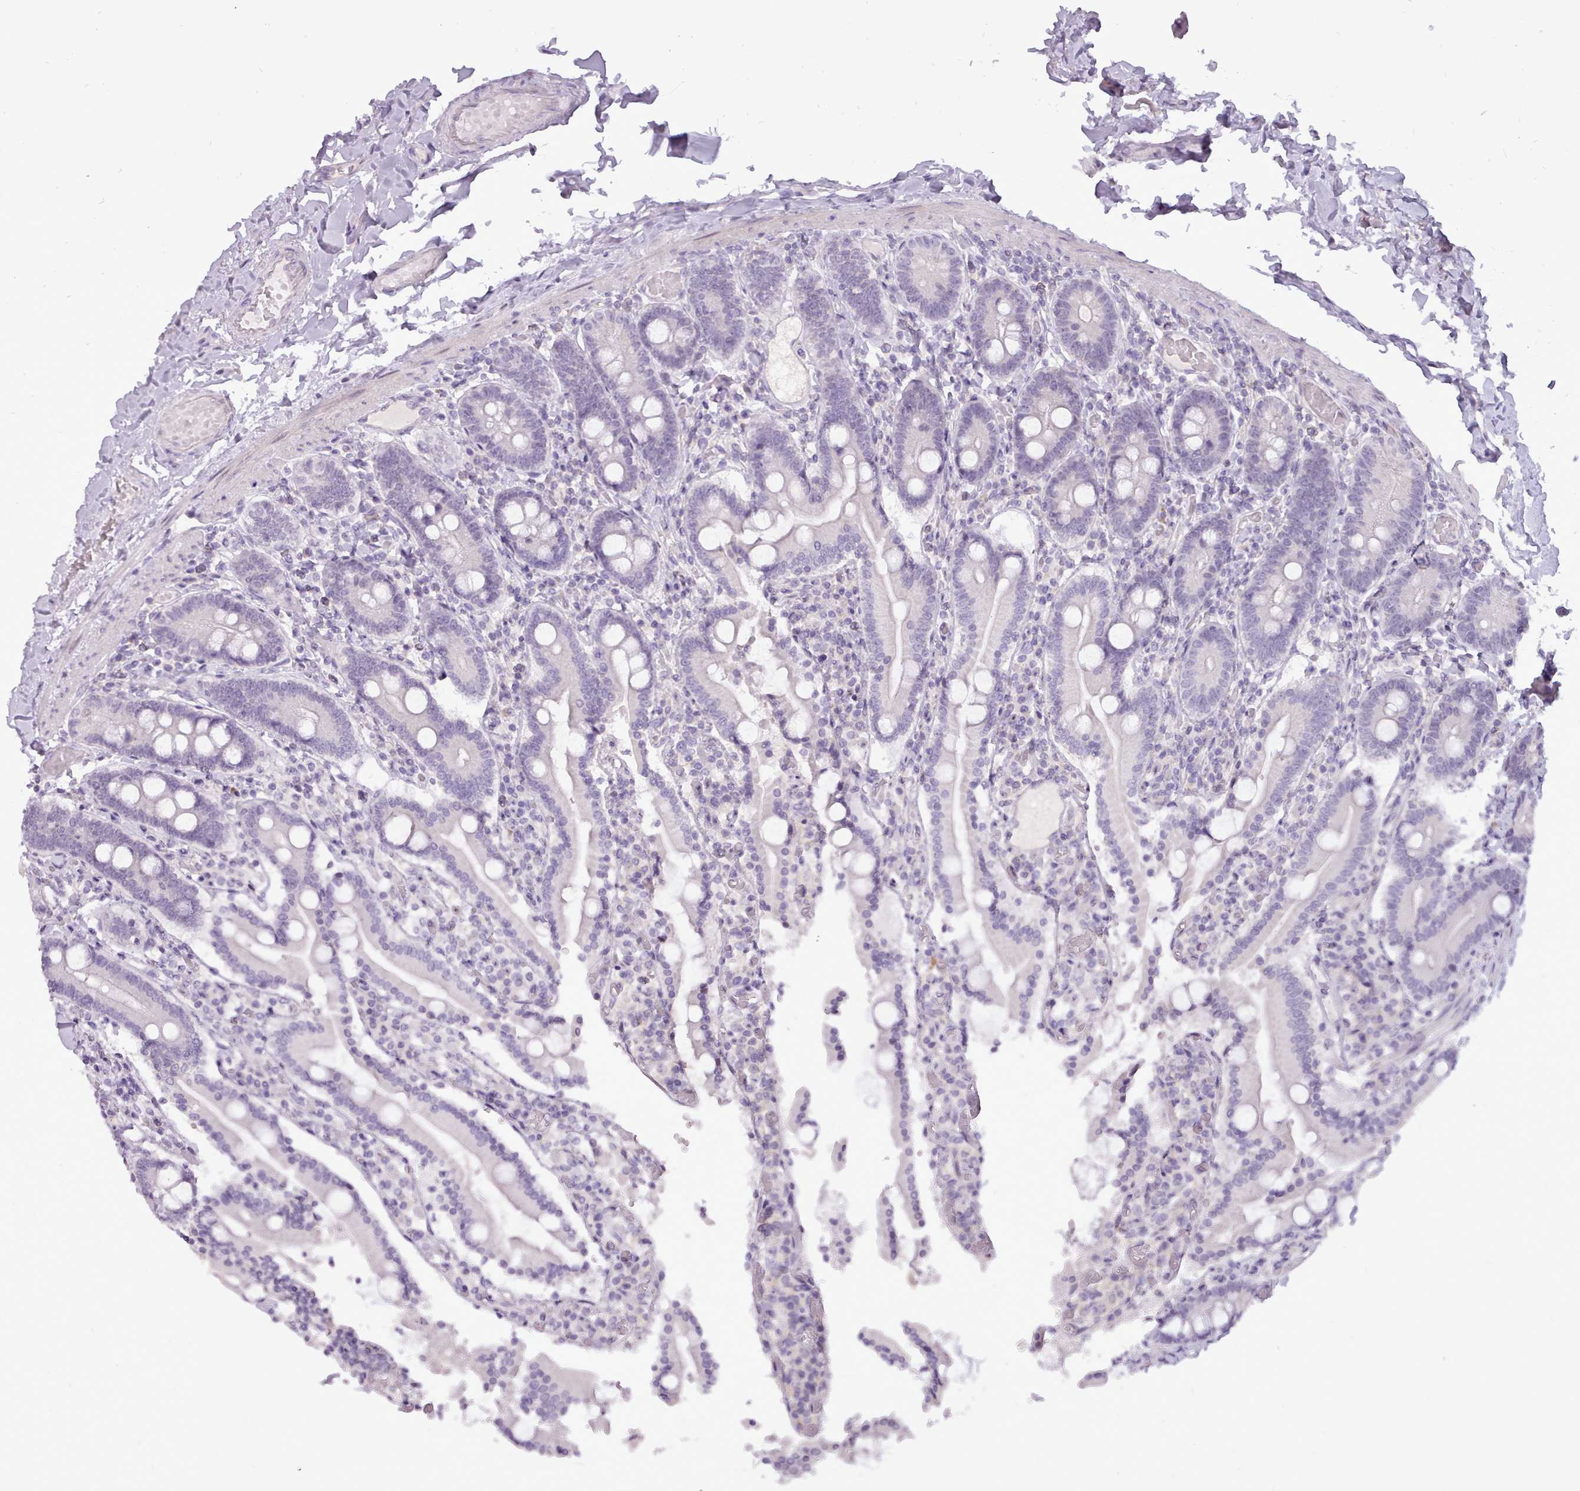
{"staining": {"intensity": "negative", "quantity": "none", "location": "none"}, "tissue": "duodenum", "cell_type": "Glandular cells", "image_type": "normal", "snomed": [{"axis": "morphology", "description": "Normal tissue, NOS"}, {"axis": "topography", "description": "Duodenum"}], "caption": "Immunohistochemical staining of normal duodenum shows no significant positivity in glandular cells. Brightfield microscopy of IHC stained with DAB (3,3'-diaminobenzidine) (brown) and hematoxylin (blue), captured at high magnification.", "gene": "BDKRB2", "patient": {"sex": "male", "age": 55}}